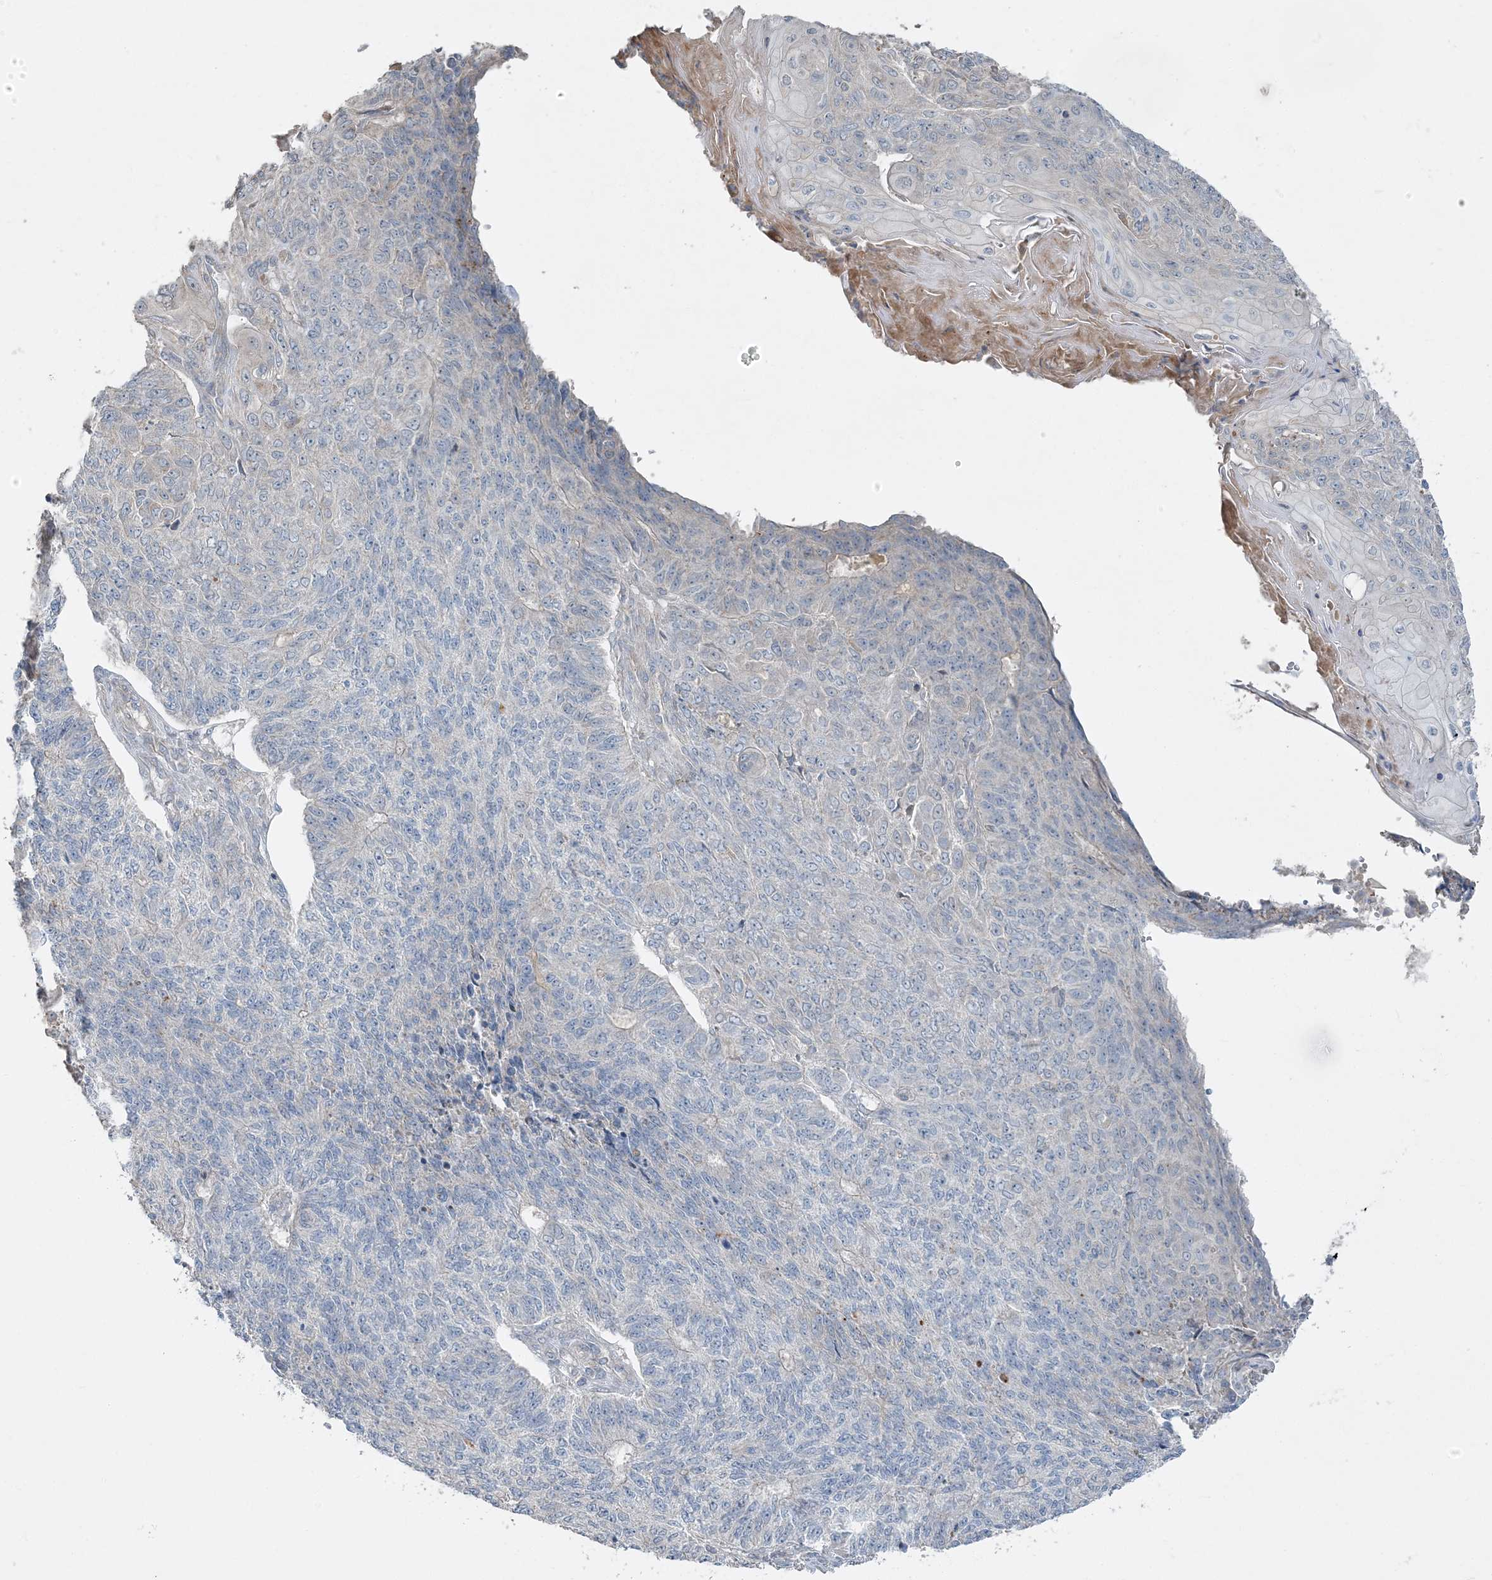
{"staining": {"intensity": "negative", "quantity": "none", "location": "none"}, "tissue": "endometrial cancer", "cell_type": "Tumor cells", "image_type": "cancer", "snomed": [{"axis": "morphology", "description": "Adenocarcinoma, NOS"}, {"axis": "topography", "description": "Endometrium"}], "caption": "A micrograph of human endometrial cancer (adenocarcinoma) is negative for staining in tumor cells.", "gene": "SLC4A10", "patient": {"sex": "female", "age": 32}}